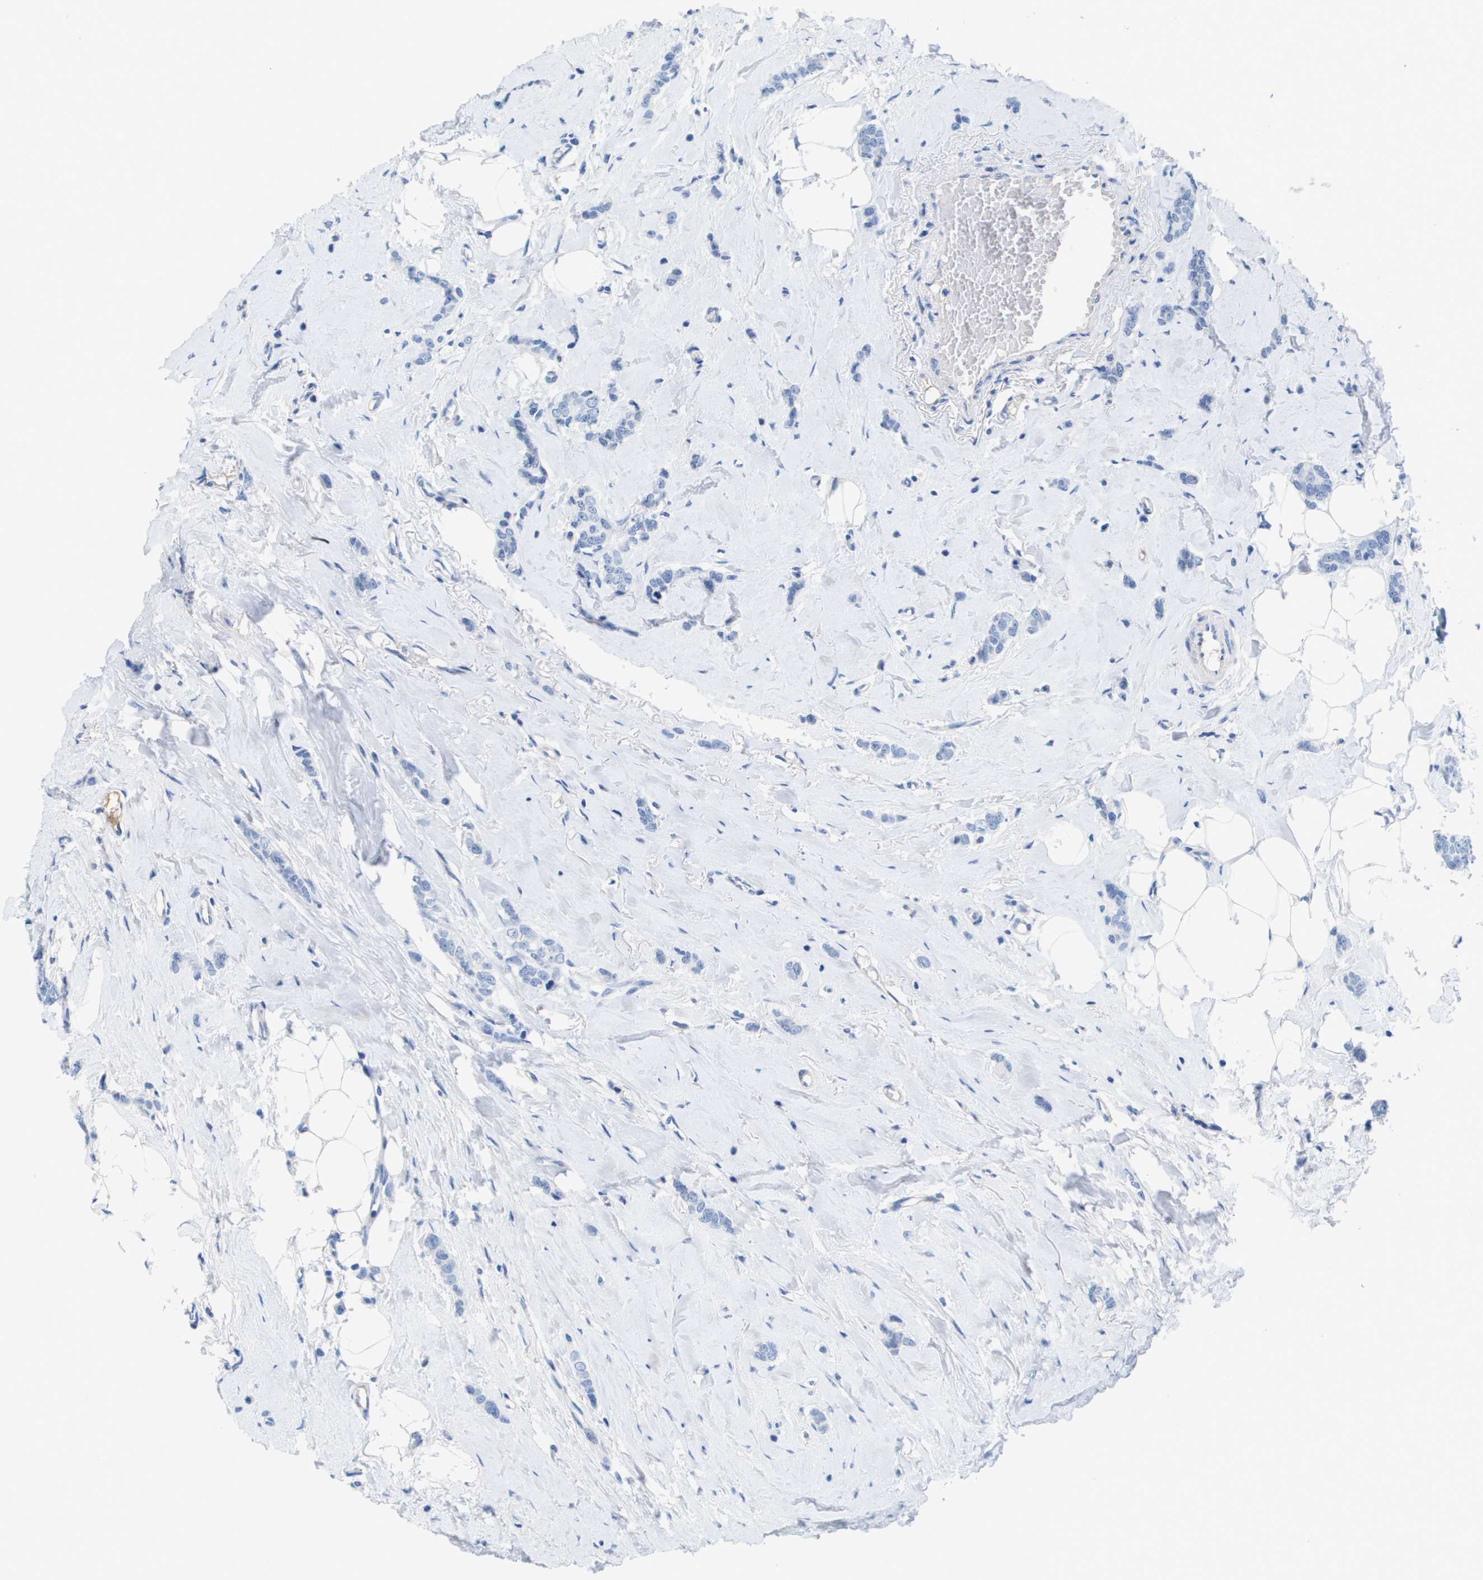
{"staining": {"intensity": "negative", "quantity": "none", "location": "none"}, "tissue": "breast cancer", "cell_type": "Tumor cells", "image_type": "cancer", "snomed": [{"axis": "morphology", "description": "Lobular carcinoma"}, {"axis": "topography", "description": "Skin"}, {"axis": "topography", "description": "Breast"}], "caption": "Histopathology image shows no significant protein expression in tumor cells of breast cancer (lobular carcinoma).", "gene": "APOA1", "patient": {"sex": "female", "age": 46}}